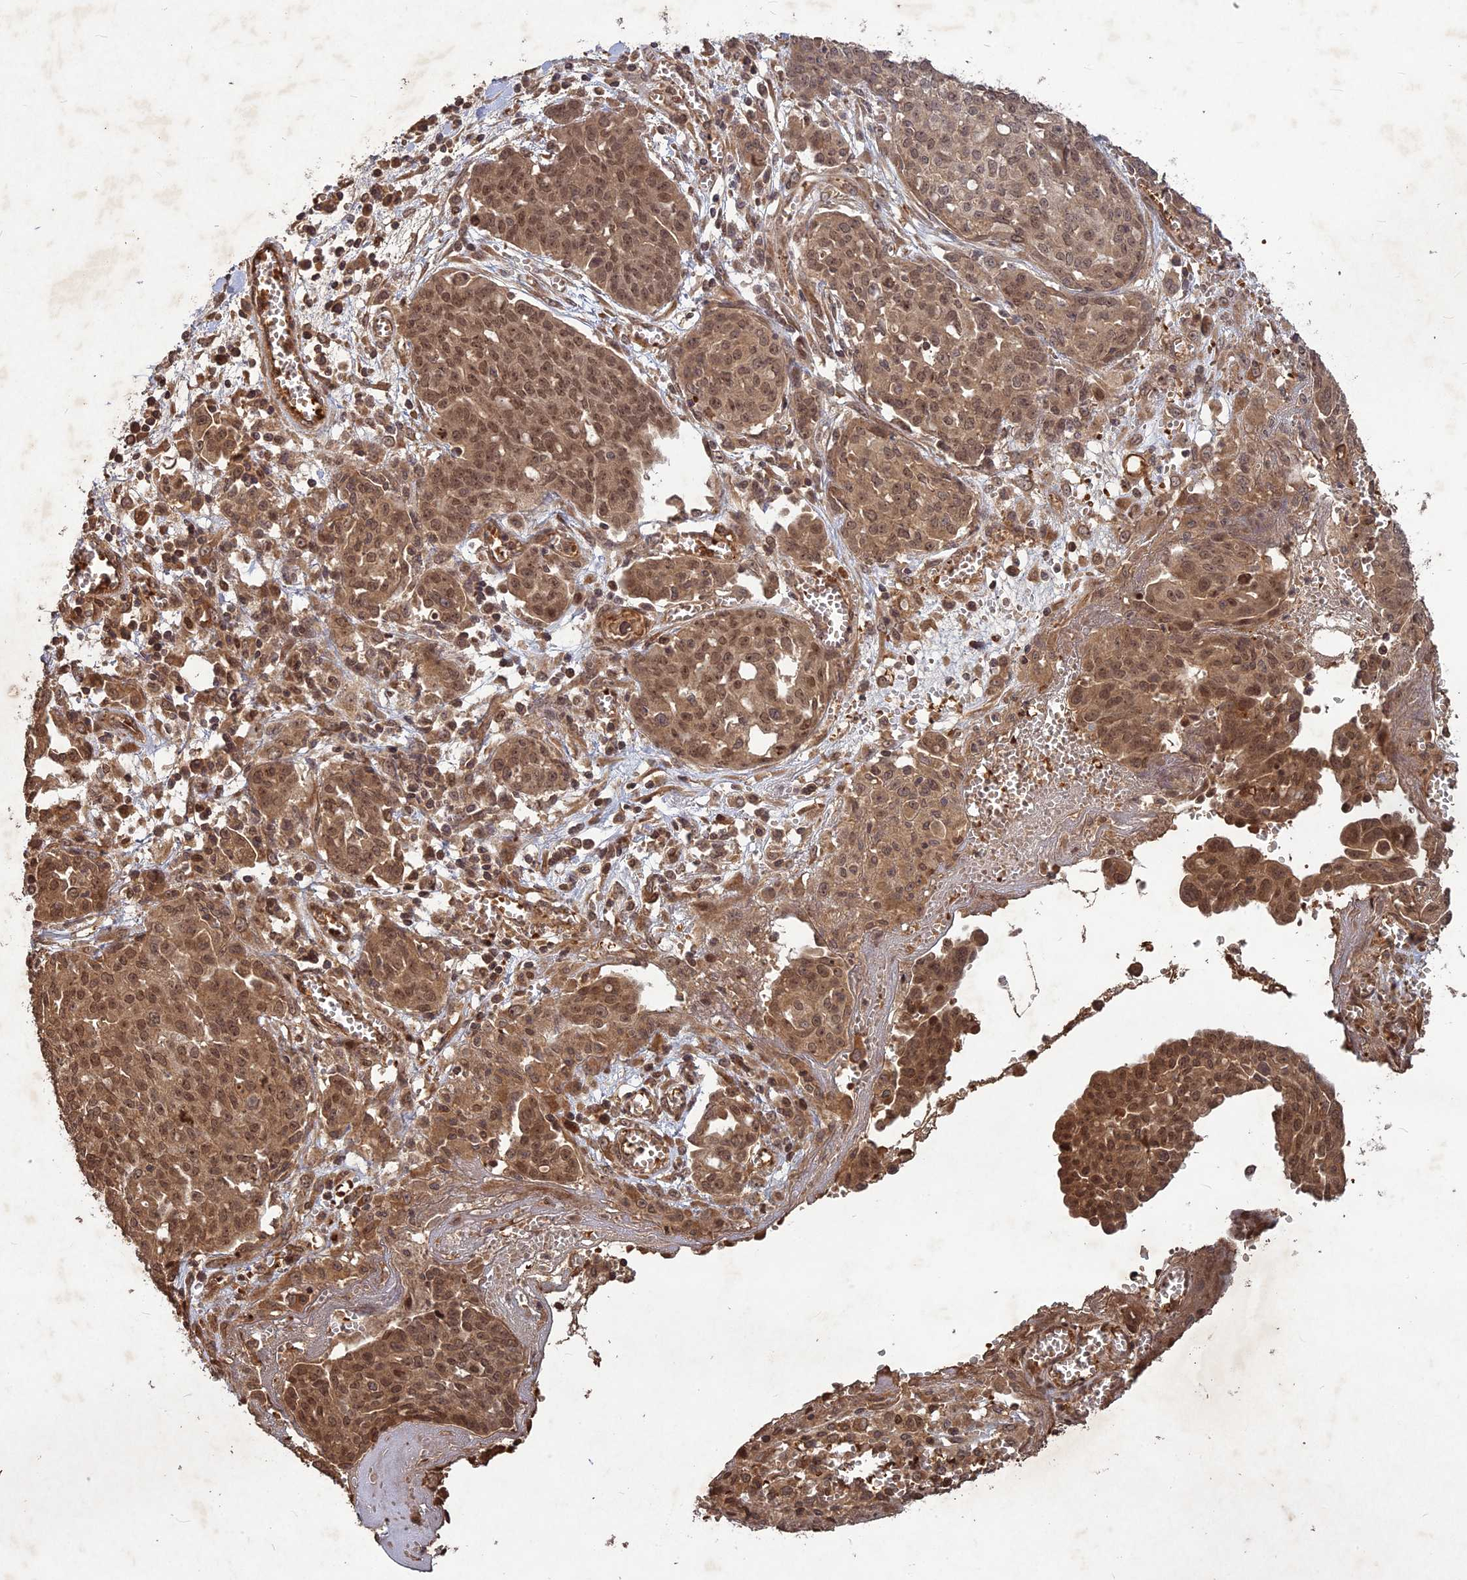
{"staining": {"intensity": "moderate", "quantity": ">75%", "location": "cytoplasmic/membranous,nuclear"}, "tissue": "ovarian cancer", "cell_type": "Tumor cells", "image_type": "cancer", "snomed": [{"axis": "morphology", "description": "Cystadenocarcinoma, serous, NOS"}, {"axis": "topography", "description": "Soft tissue"}, {"axis": "topography", "description": "Ovary"}], "caption": "Protein staining of ovarian serous cystadenocarcinoma tissue reveals moderate cytoplasmic/membranous and nuclear expression in approximately >75% of tumor cells.", "gene": "SRMS", "patient": {"sex": "female", "age": 57}}